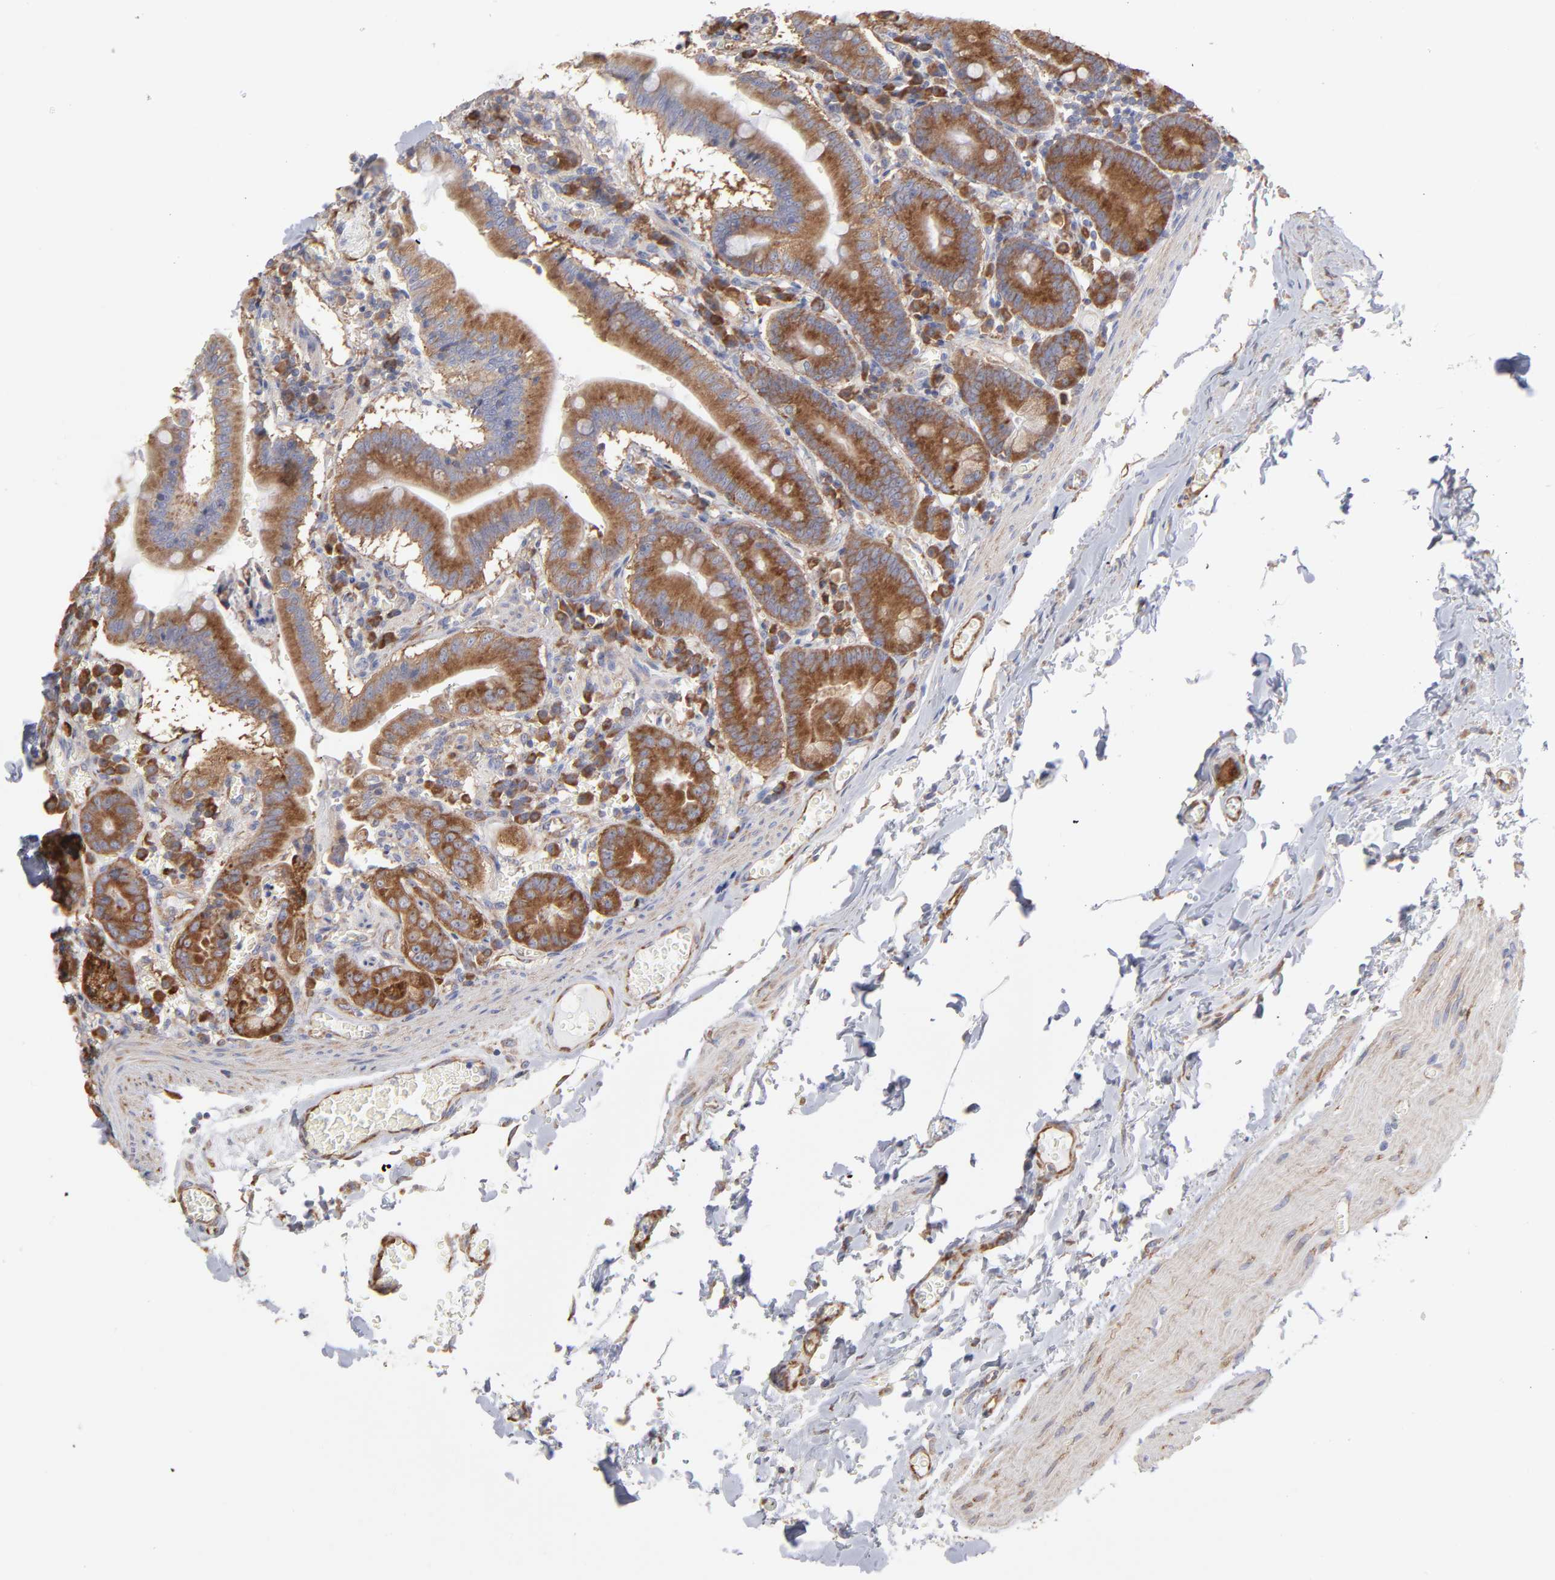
{"staining": {"intensity": "moderate", "quantity": ">75%", "location": "cytoplasmic/membranous"}, "tissue": "small intestine", "cell_type": "Glandular cells", "image_type": "normal", "snomed": [{"axis": "morphology", "description": "Normal tissue, NOS"}, {"axis": "topography", "description": "Small intestine"}], "caption": "IHC photomicrograph of normal small intestine stained for a protein (brown), which exhibits medium levels of moderate cytoplasmic/membranous staining in about >75% of glandular cells.", "gene": "RPL3", "patient": {"sex": "male", "age": 71}}